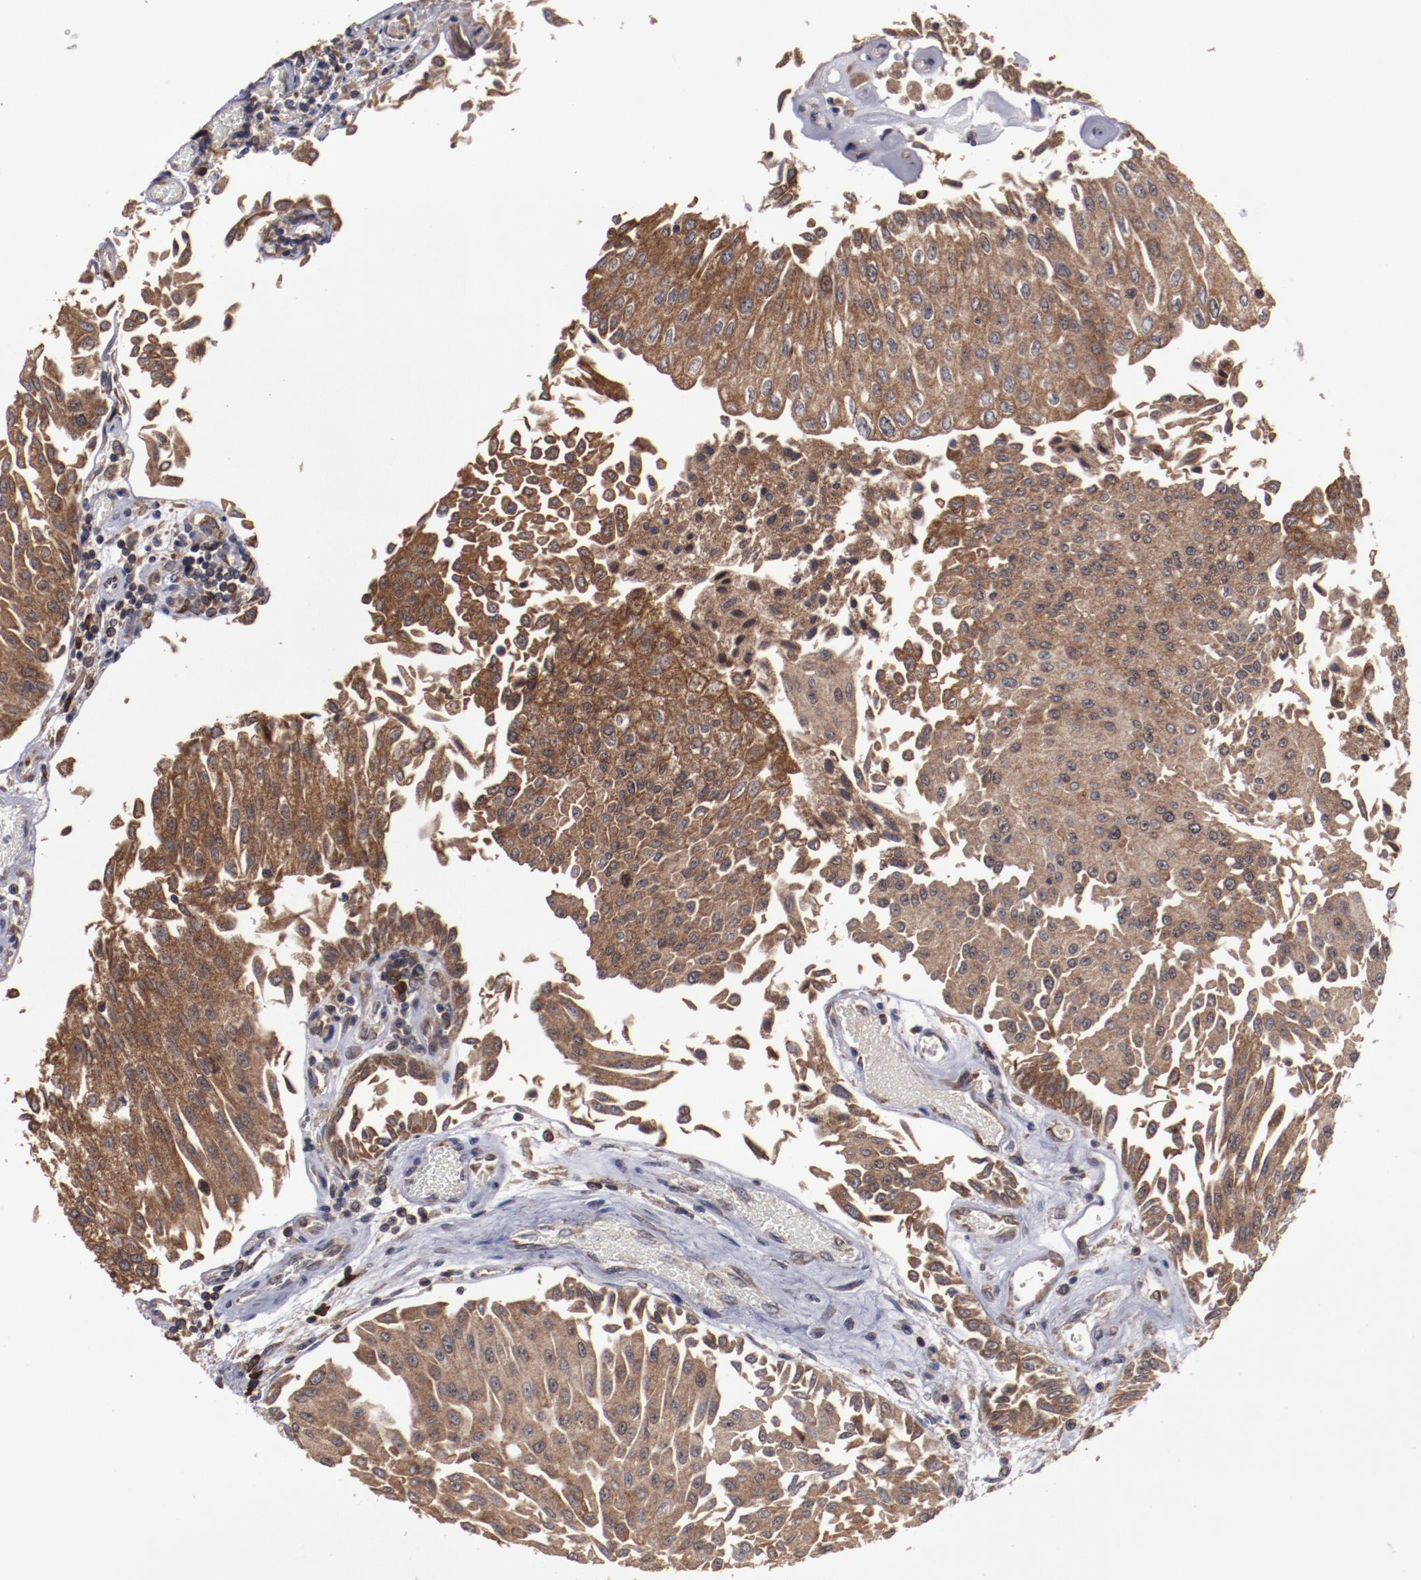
{"staining": {"intensity": "strong", "quantity": ">75%", "location": "cytoplasmic/membranous"}, "tissue": "urothelial cancer", "cell_type": "Tumor cells", "image_type": "cancer", "snomed": [{"axis": "morphology", "description": "Urothelial carcinoma, Low grade"}, {"axis": "topography", "description": "Urinary bladder"}], "caption": "The immunohistochemical stain highlights strong cytoplasmic/membranous staining in tumor cells of urothelial cancer tissue.", "gene": "RPS4Y1", "patient": {"sex": "male", "age": 86}}